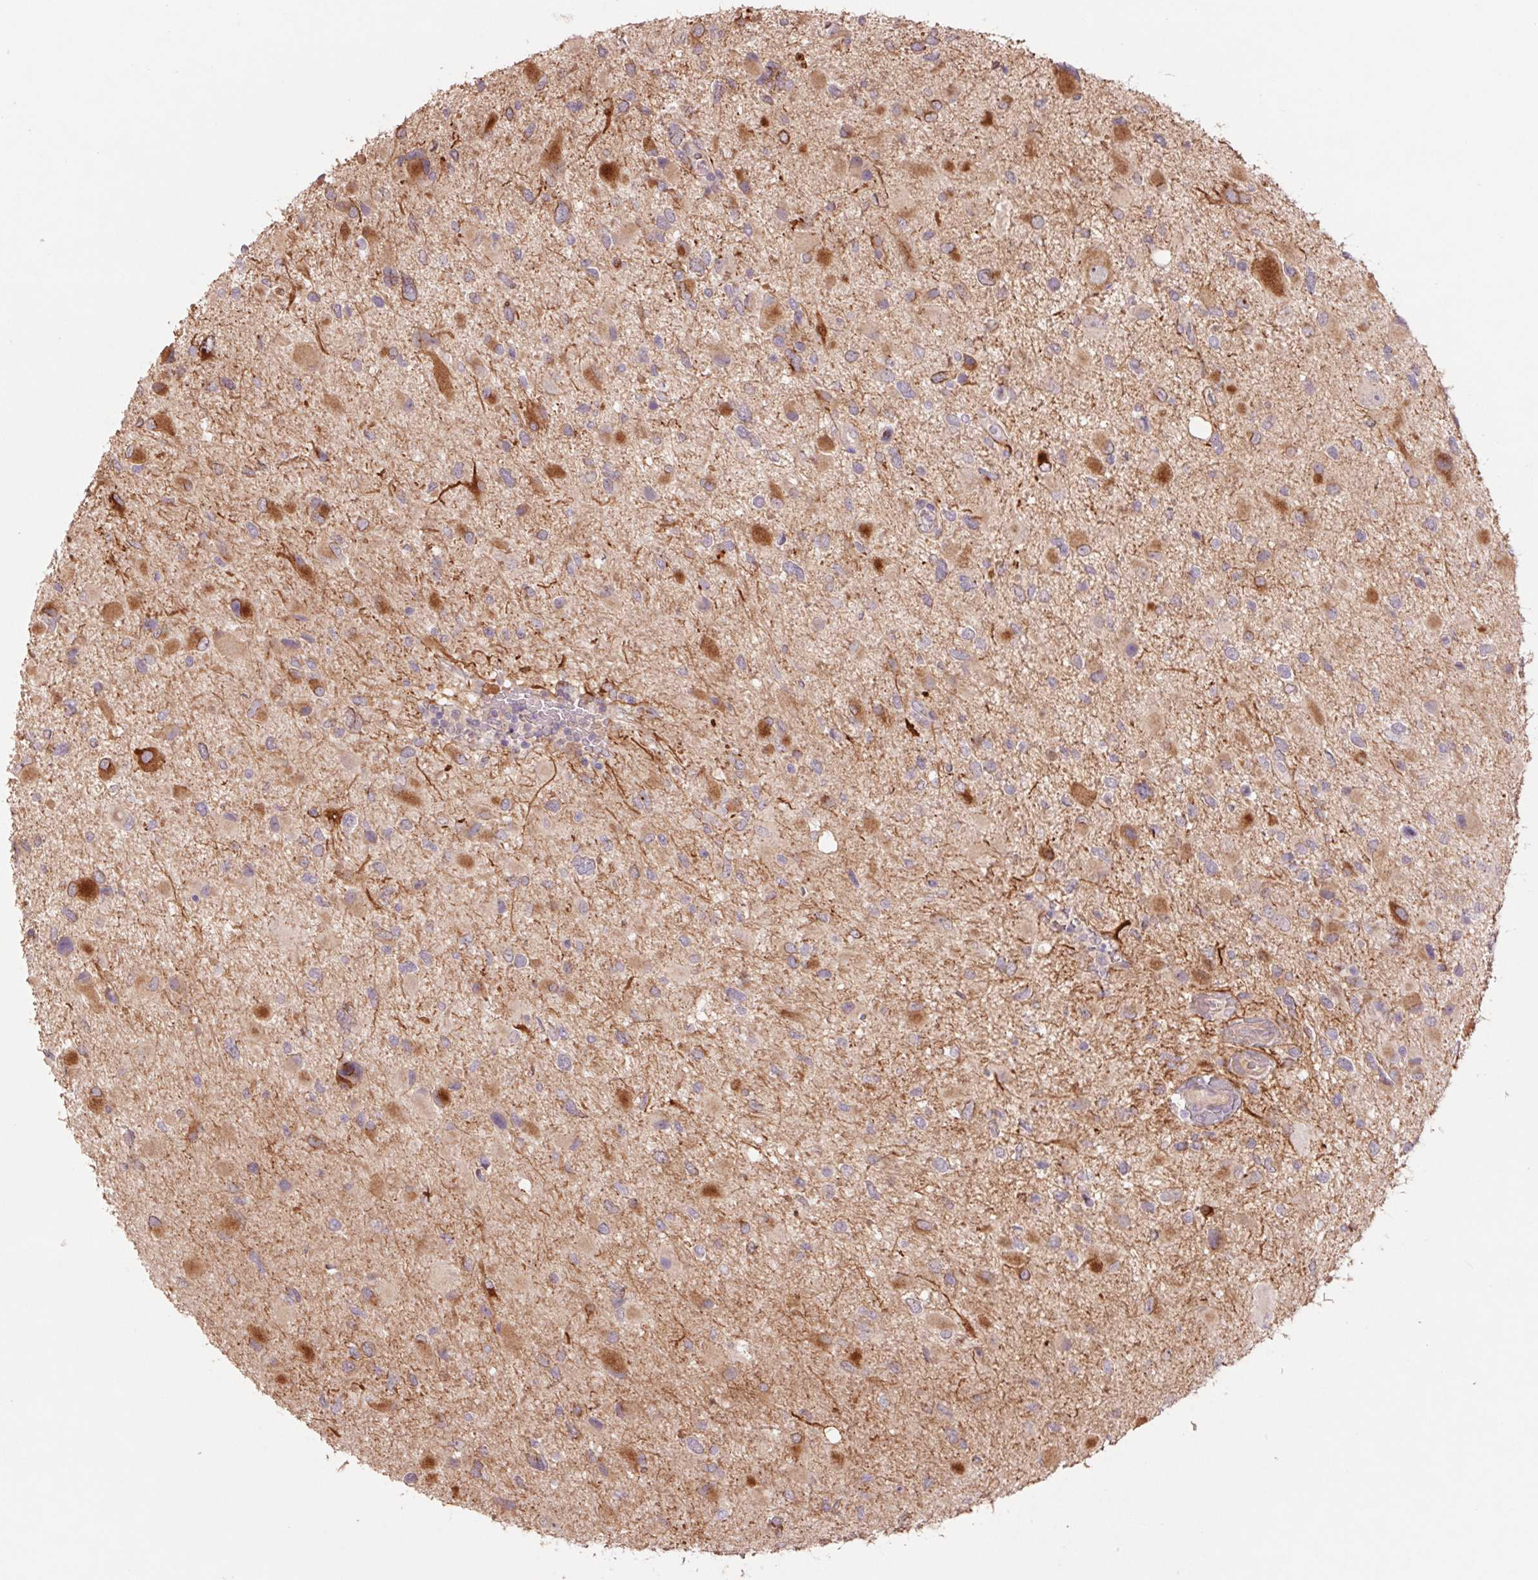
{"staining": {"intensity": "moderate", "quantity": "<25%", "location": "cytoplasmic/membranous"}, "tissue": "glioma", "cell_type": "Tumor cells", "image_type": "cancer", "snomed": [{"axis": "morphology", "description": "Glioma, malignant, Low grade"}, {"axis": "topography", "description": "Brain"}], "caption": "About <25% of tumor cells in malignant glioma (low-grade) exhibit moderate cytoplasmic/membranous protein staining as visualized by brown immunohistochemical staining.", "gene": "GRM2", "patient": {"sex": "female", "age": 32}}